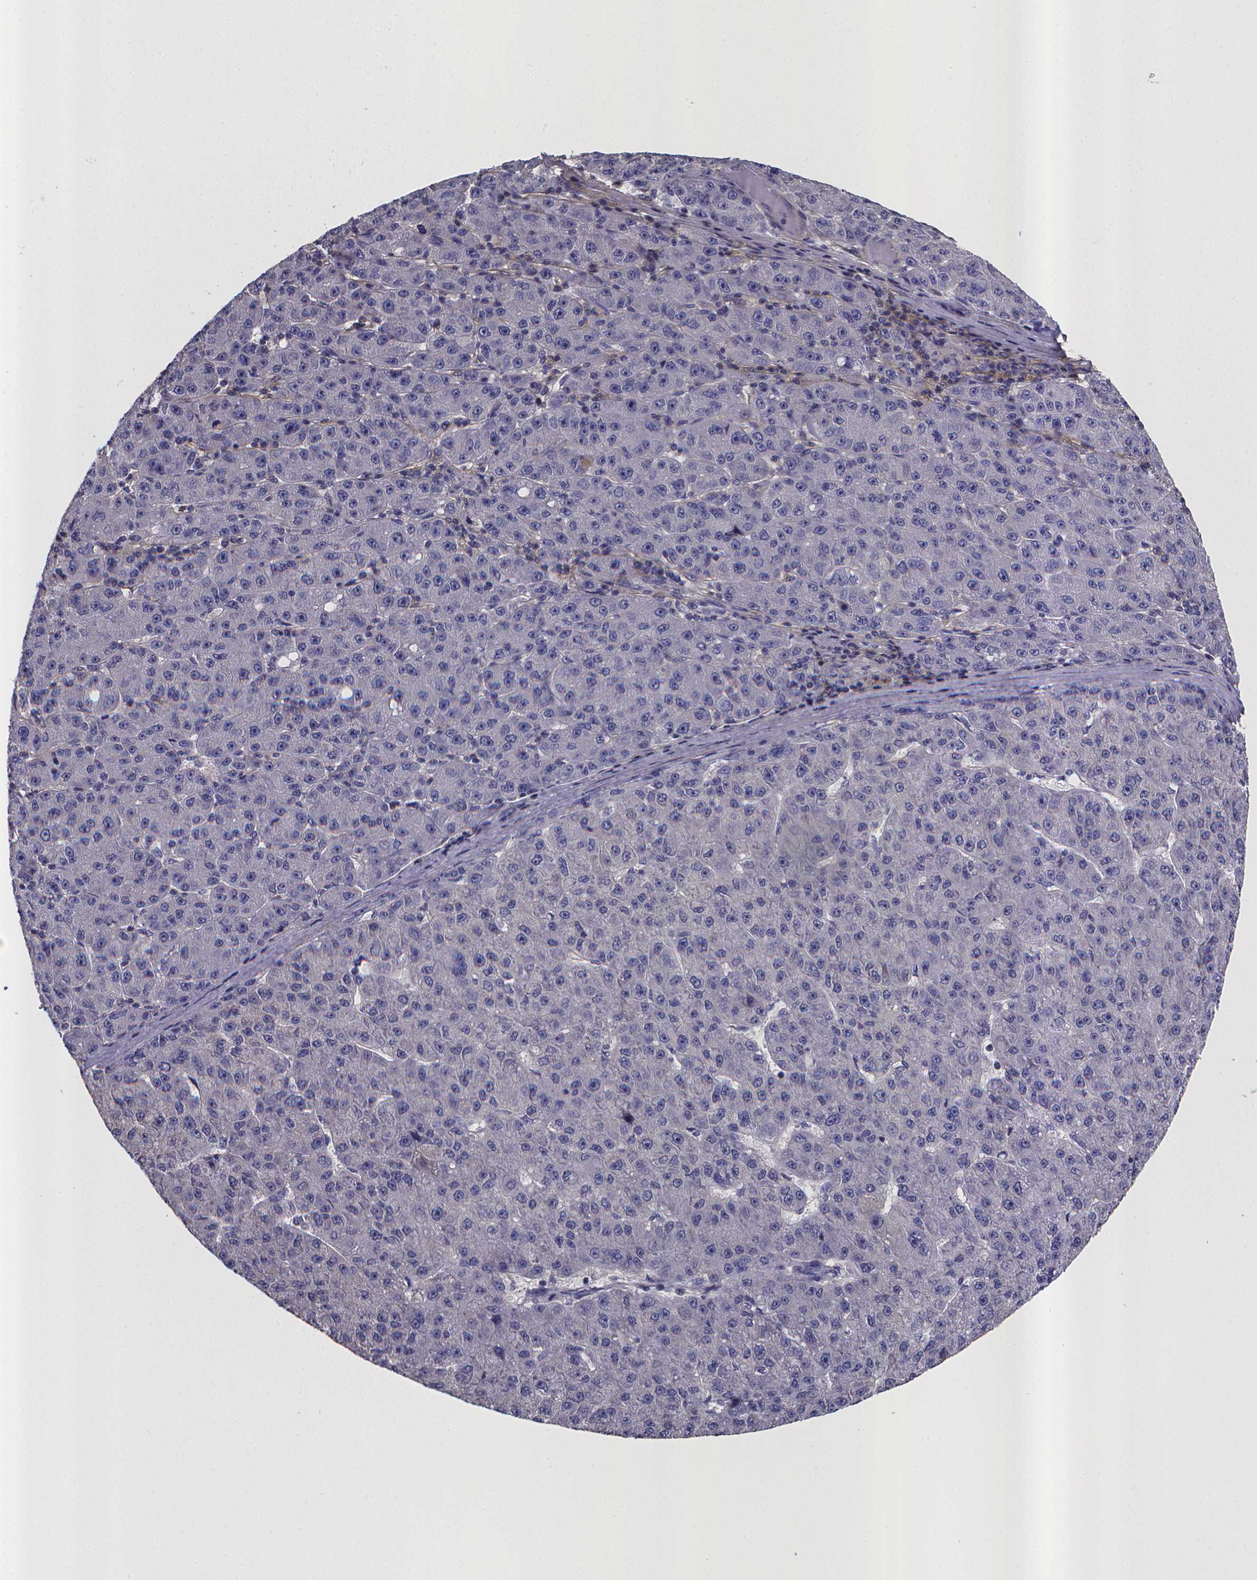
{"staining": {"intensity": "negative", "quantity": "none", "location": "none"}, "tissue": "liver cancer", "cell_type": "Tumor cells", "image_type": "cancer", "snomed": [{"axis": "morphology", "description": "Carcinoma, Hepatocellular, NOS"}, {"axis": "topography", "description": "Liver"}], "caption": "This is an immunohistochemistry (IHC) micrograph of human liver hepatocellular carcinoma. There is no expression in tumor cells.", "gene": "RERG", "patient": {"sex": "male", "age": 67}}